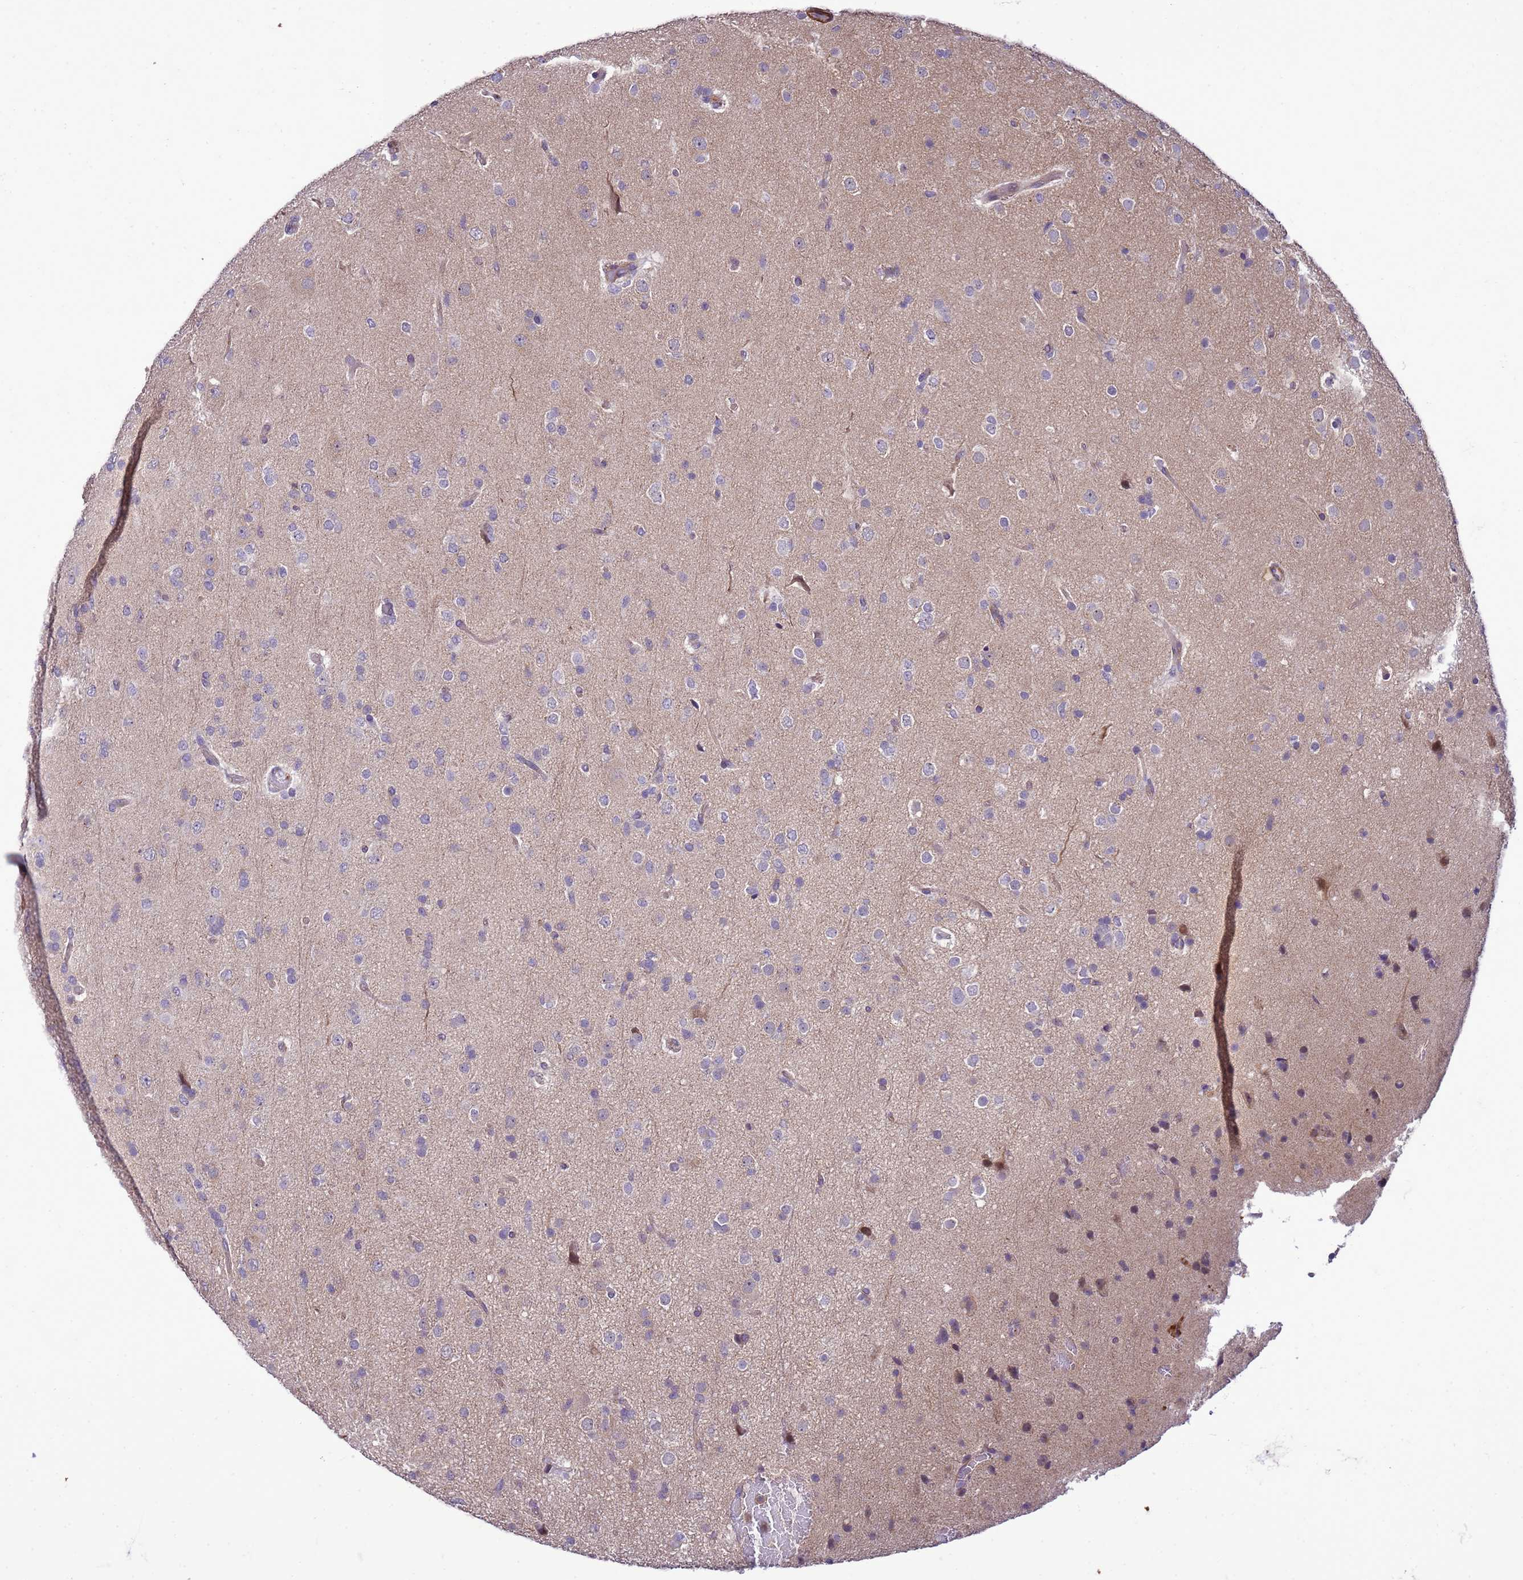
{"staining": {"intensity": "negative", "quantity": "none", "location": "none"}, "tissue": "glioma", "cell_type": "Tumor cells", "image_type": "cancer", "snomed": [{"axis": "morphology", "description": "Glioma, malignant, Low grade"}, {"axis": "topography", "description": "Brain"}], "caption": "Immunohistochemistry photomicrograph of neoplastic tissue: human malignant glioma (low-grade) stained with DAB (3,3'-diaminobenzidine) displays no significant protein expression in tumor cells.", "gene": "GEN1", "patient": {"sex": "male", "age": 65}}